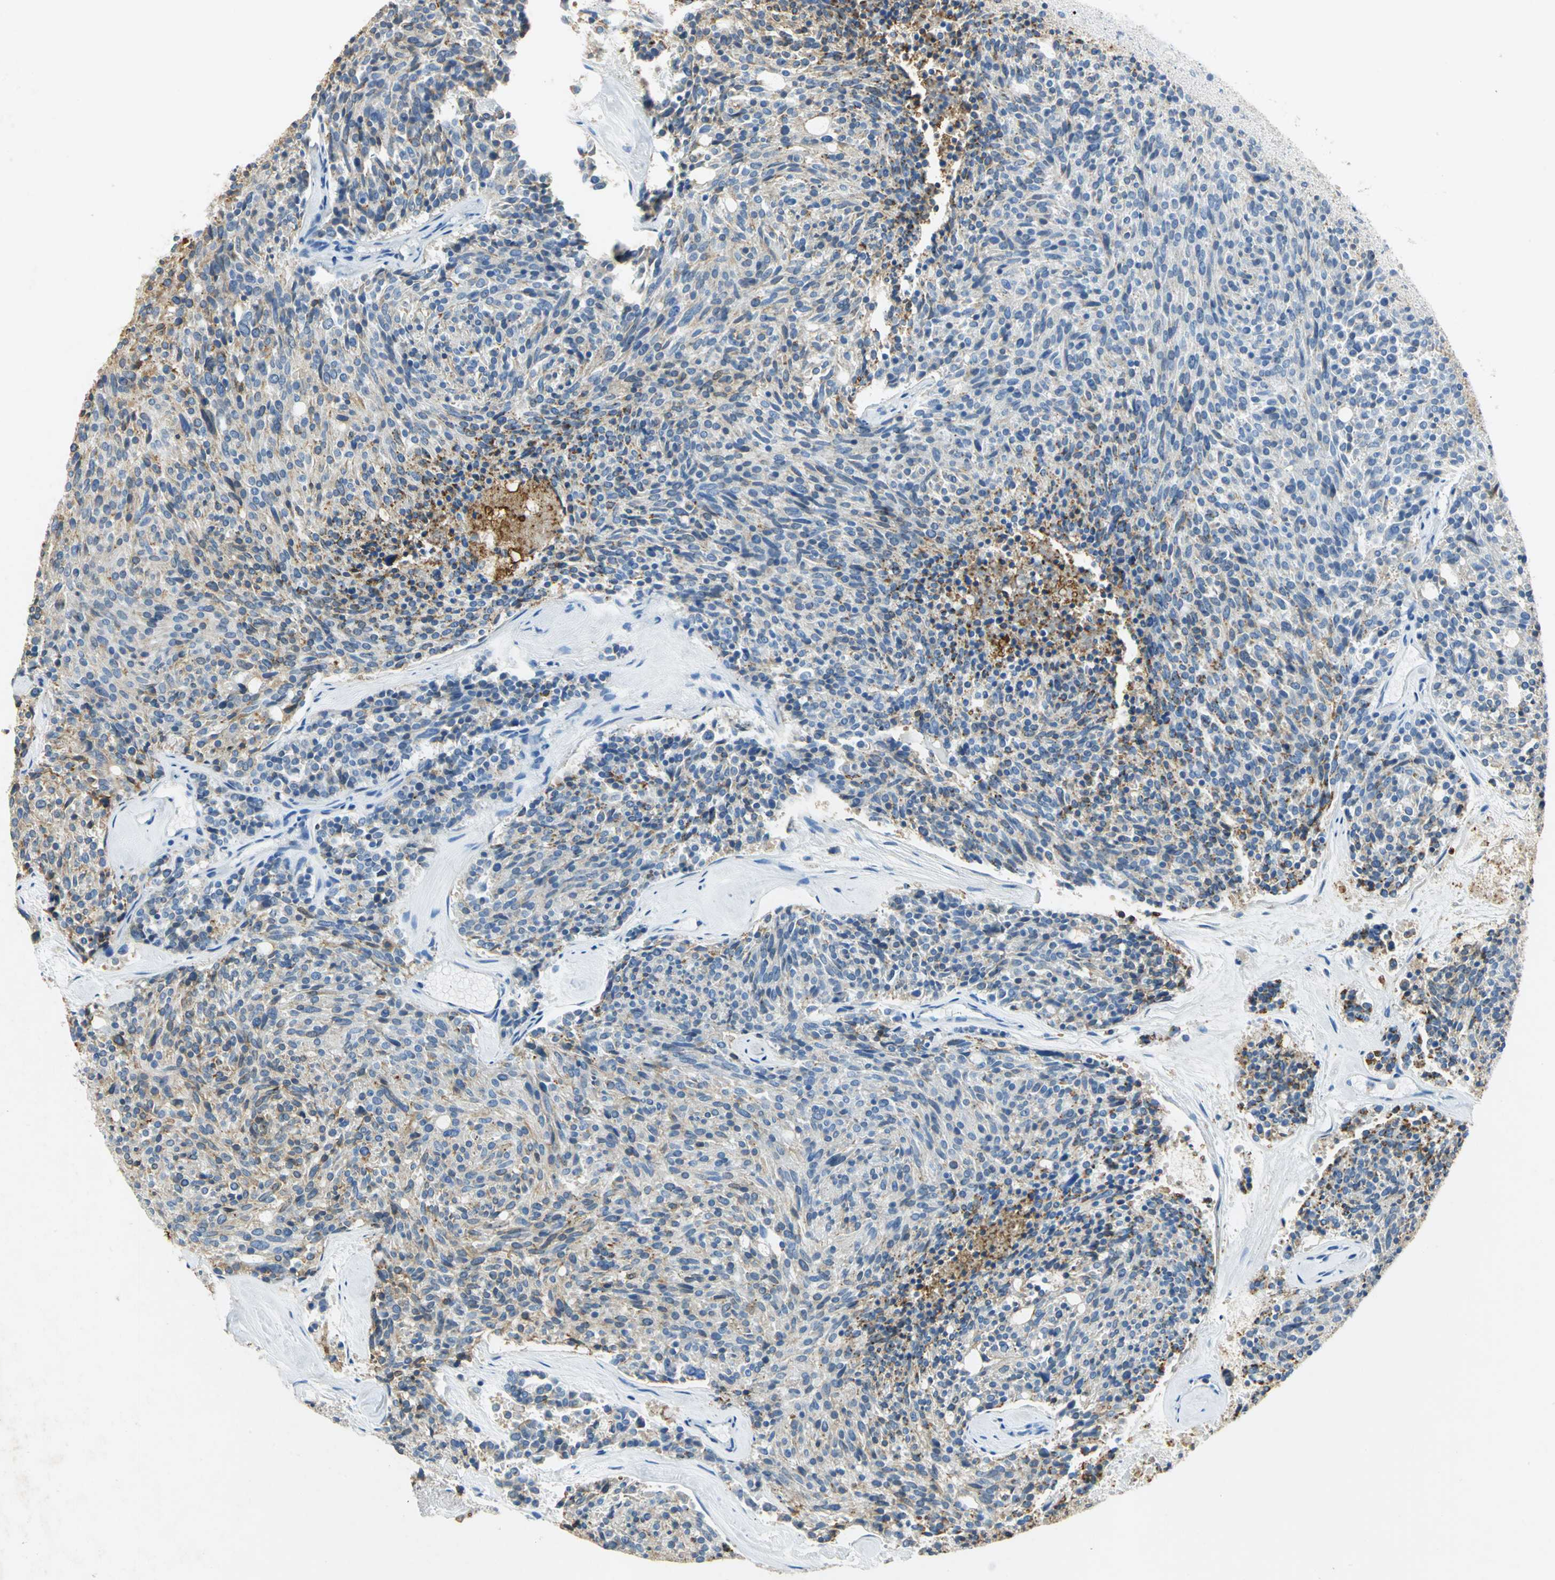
{"staining": {"intensity": "moderate", "quantity": "<25%", "location": "cytoplasmic/membranous"}, "tissue": "carcinoid", "cell_type": "Tumor cells", "image_type": "cancer", "snomed": [{"axis": "morphology", "description": "Carcinoid, malignant, NOS"}, {"axis": "topography", "description": "Pancreas"}], "caption": "Malignant carcinoid stained with a protein marker demonstrates moderate staining in tumor cells.", "gene": "ANXA4", "patient": {"sex": "female", "age": 54}}